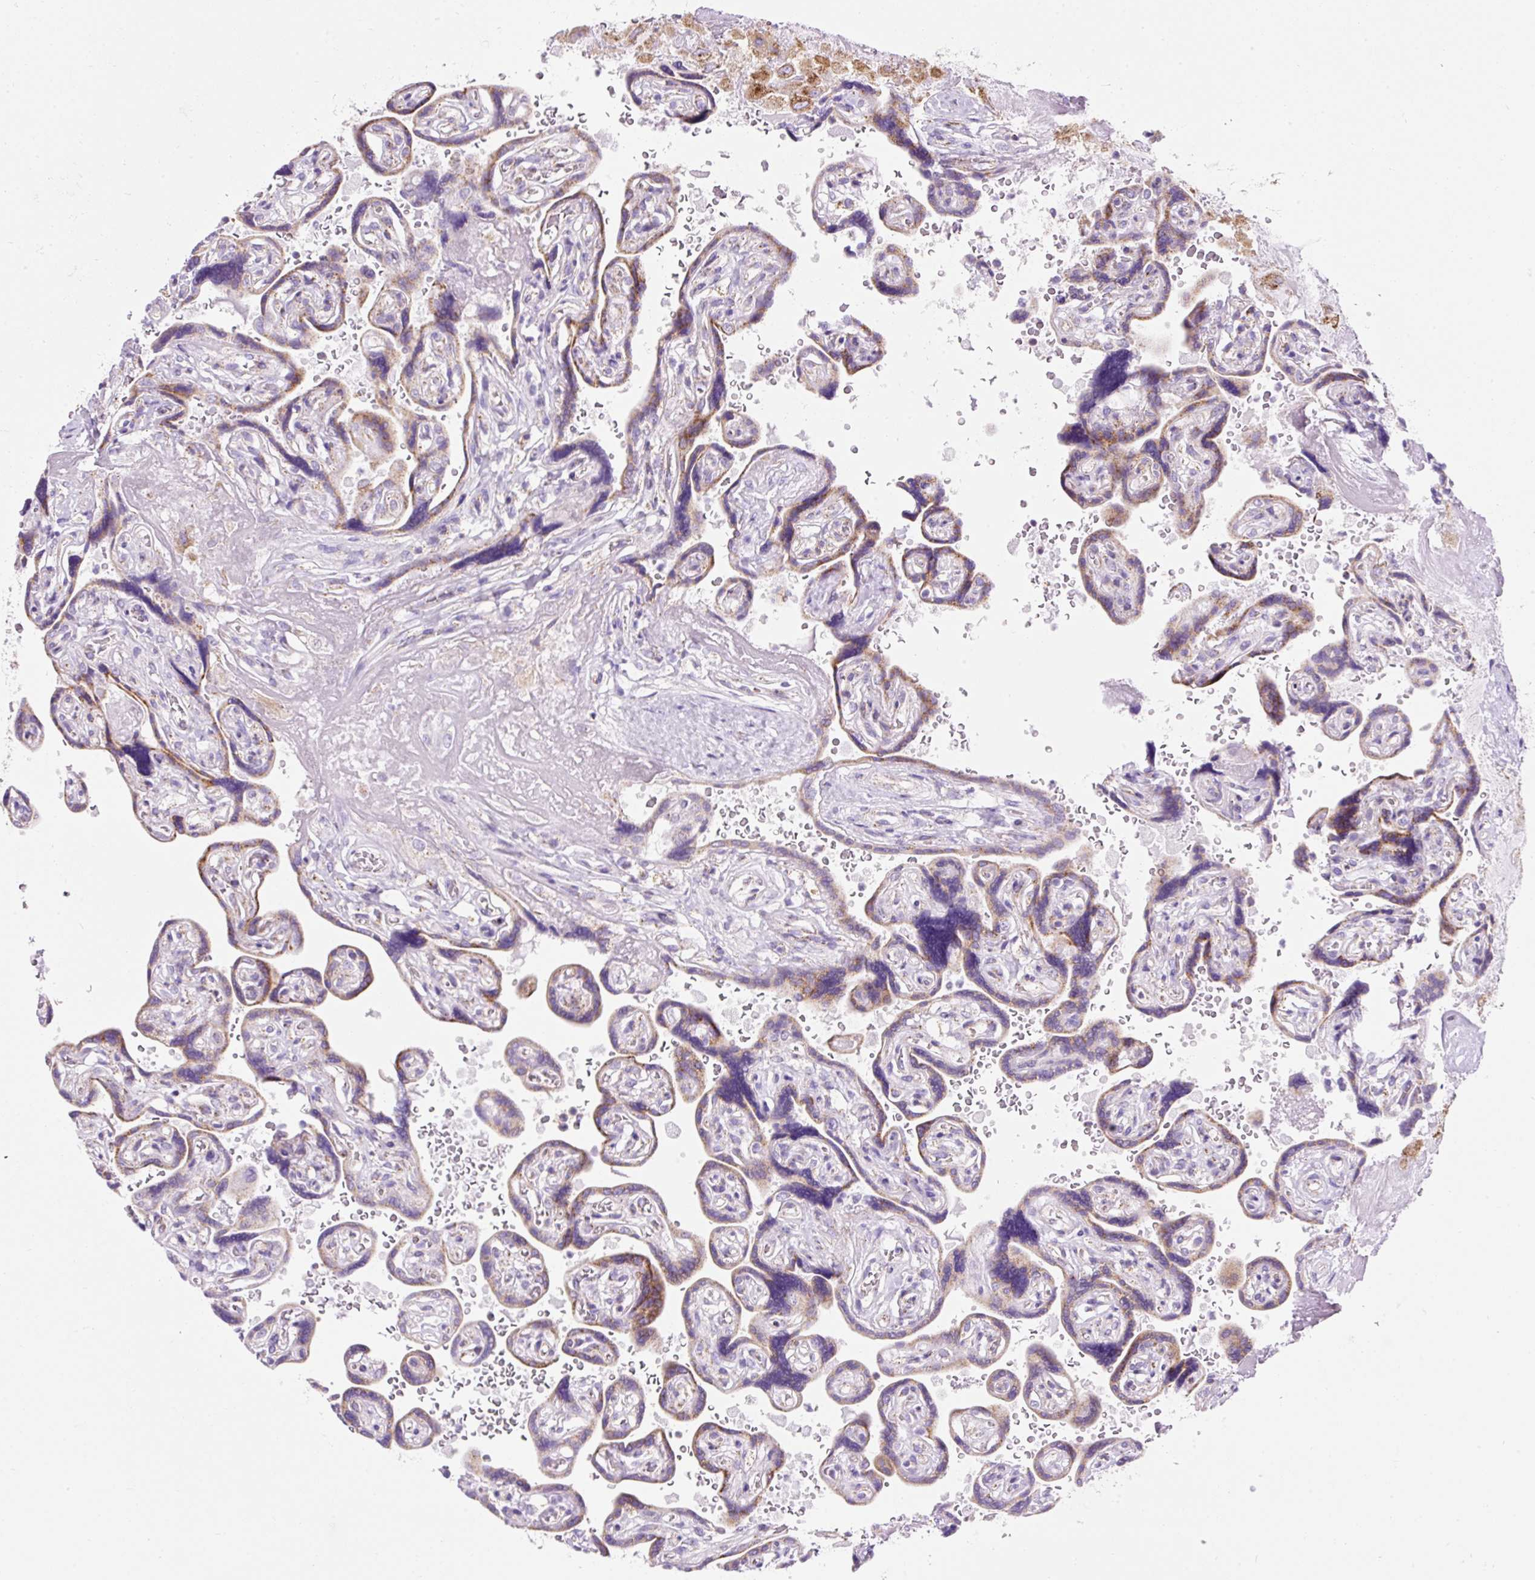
{"staining": {"intensity": "weak", "quantity": "25%-75%", "location": "cytoplasmic/membranous"}, "tissue": "placenta", "cell_type": "Trophoblastic cells", "image_type": "normal", "snomed": [{"axis": "morphology", "description": "Normal tissue, NOS"}, {"axis": "topography", "description": "Placenta"}], "caption": "IHC histopathology image of normal placenta stained for a protein (brown), which shows low levels of weak cytoplasmic/membranous expression in about 25%-75% of trophoblastic cells.", "gene": "PLPP2", "patient": {"sex": "female", "age": 32}}